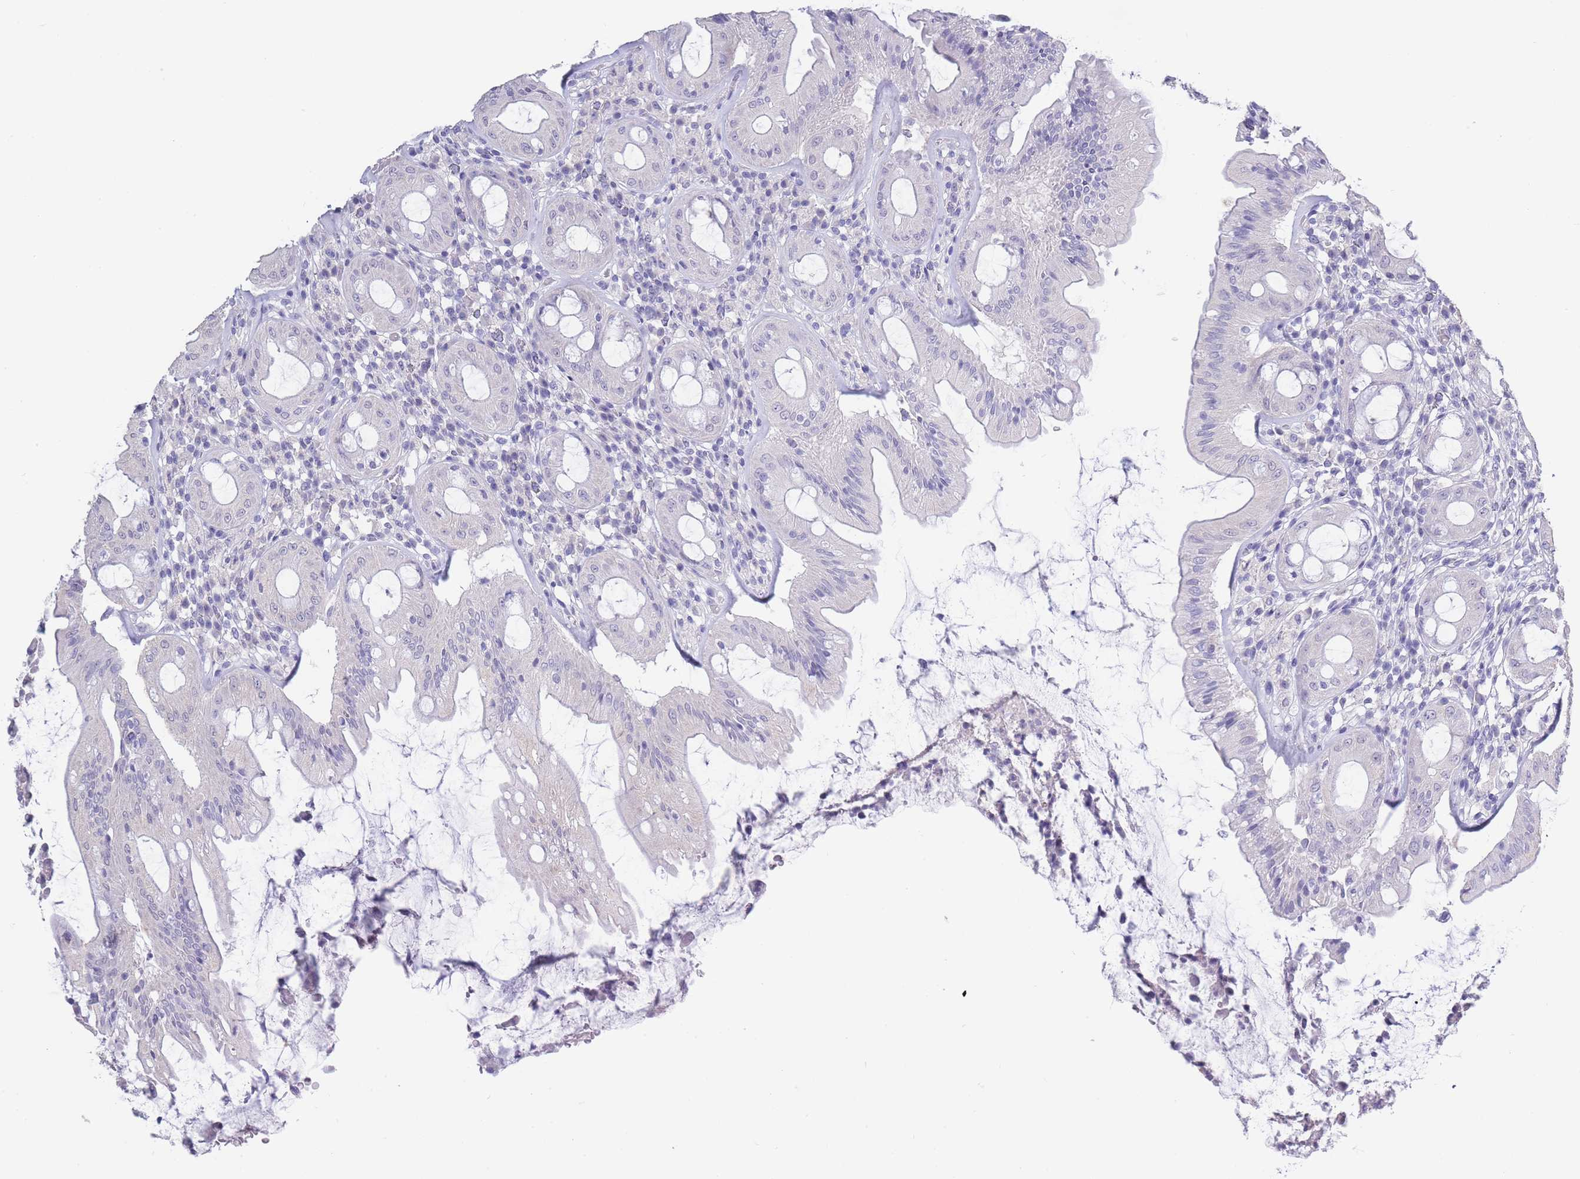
{"staining": {"intensity": "negative", "quantity": "none", "location": "none"}, "tissue": "rectum", "cell_type": "Glandular cells", "image_type": "normal", "snomed": [{"axis": "morphology", "description": "Normal tissue, NOS"}, {"axis": "topography", "description": "Rectum"}], "caption": "DAB (3,3'-diaminobenzidine) immunohistochemical staining of unremarkable human rectum exhibits no significant positivity in glandular cells.", "gene": "CD37", "patient": {"sex": "female", "age": 57}}